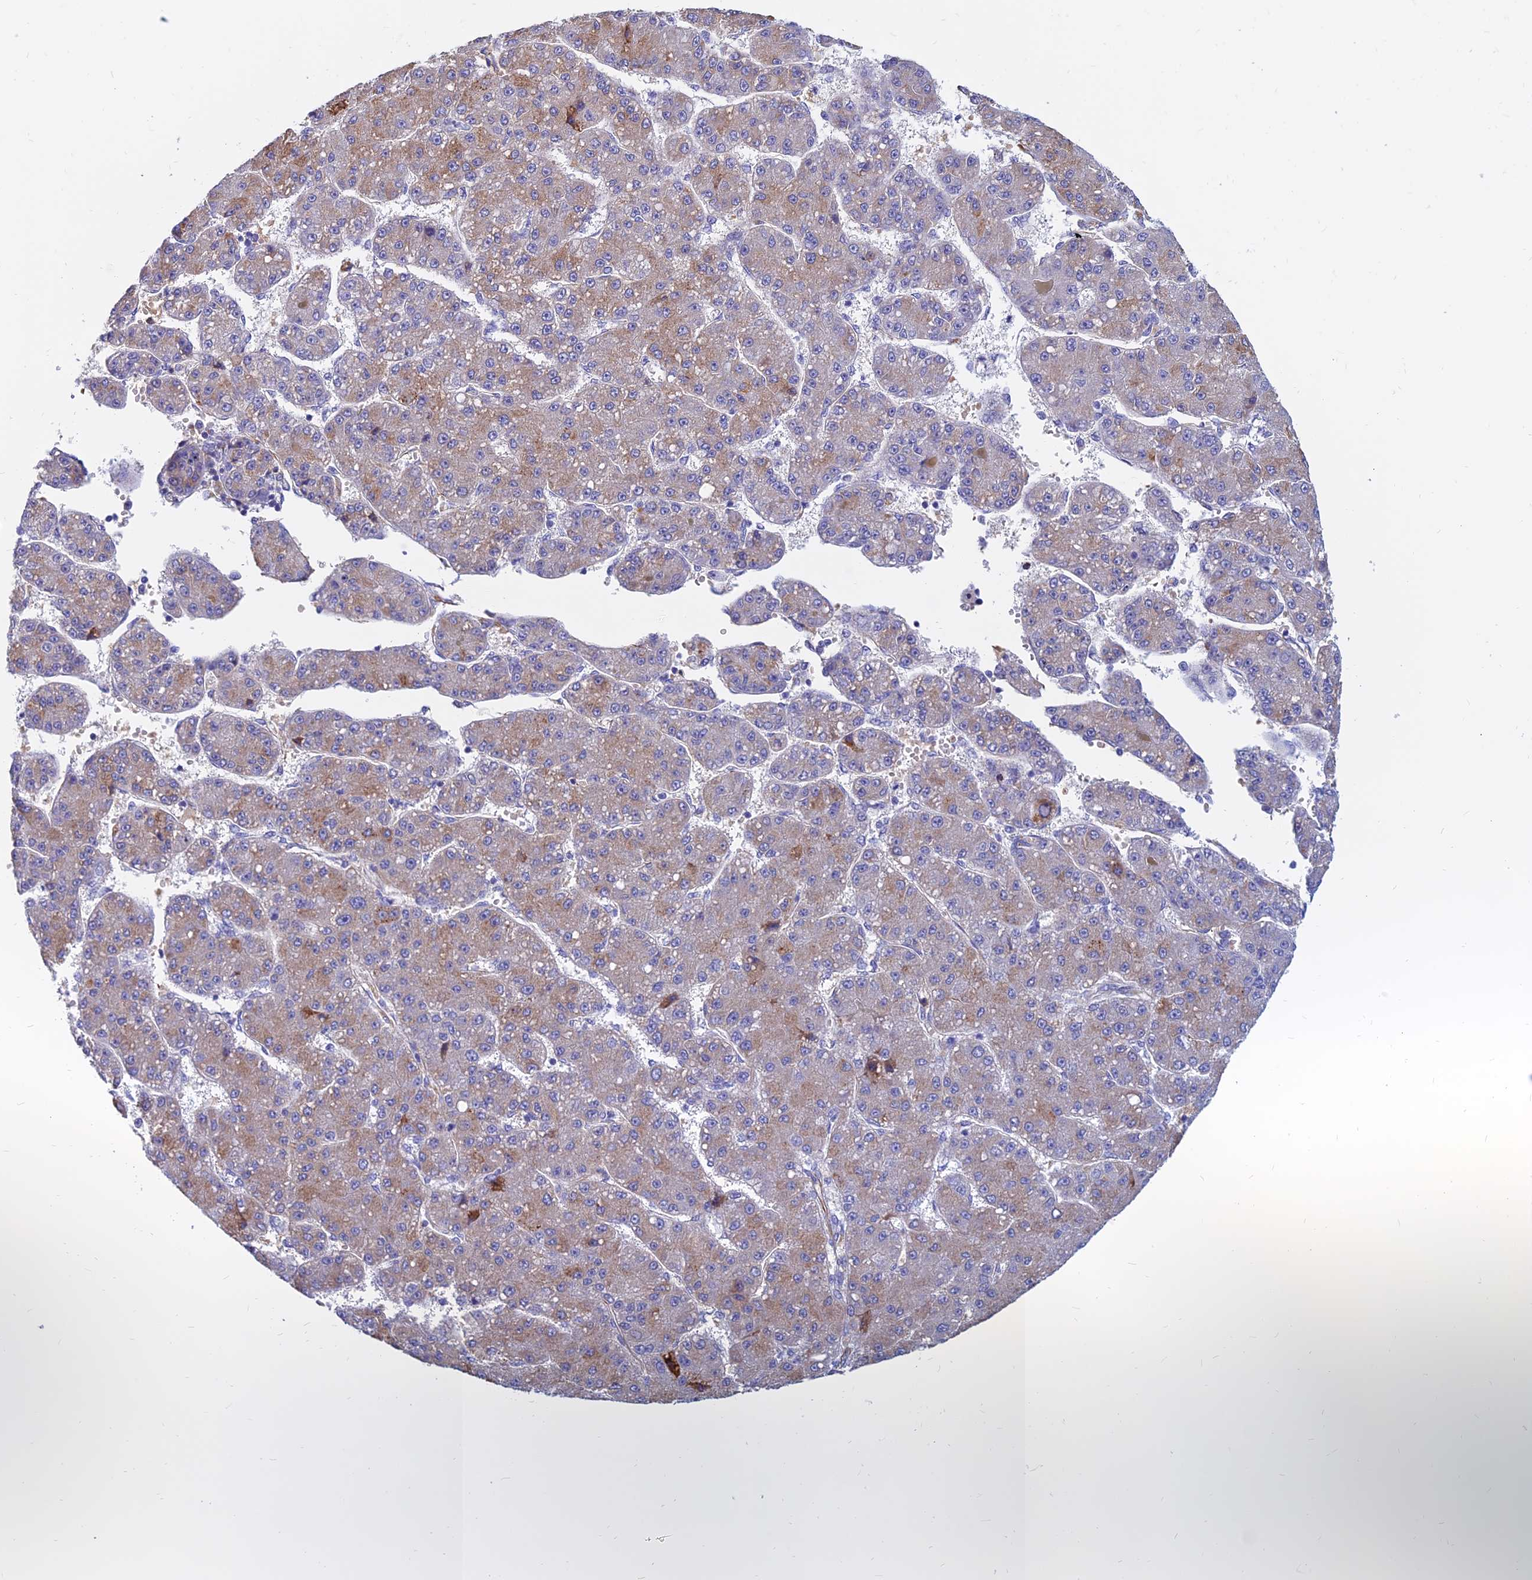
{"staining": {"intensity": "weak", "quantity": "25%-75%", "location": "cytoplasmic/membranous"}, "tissue": "liver cancer", "cell_type": "Tumor cells", "image_type": "cancer", "snomed": [{"axis": "morphology", "description": "Carcinoma, Hepatocellular, NOS"}, {"axis": "topography", "description": "Liver"}], "caption": "Liver cancer was stained to show a protein in brown. There is low levels of weak cytoplasmic/membranous positivity in approximately 25%-75% of tumor cells. Nuclei are stained in blue.", "gene": "CDK18", "patient": {"sex": "male", "age": 67}}